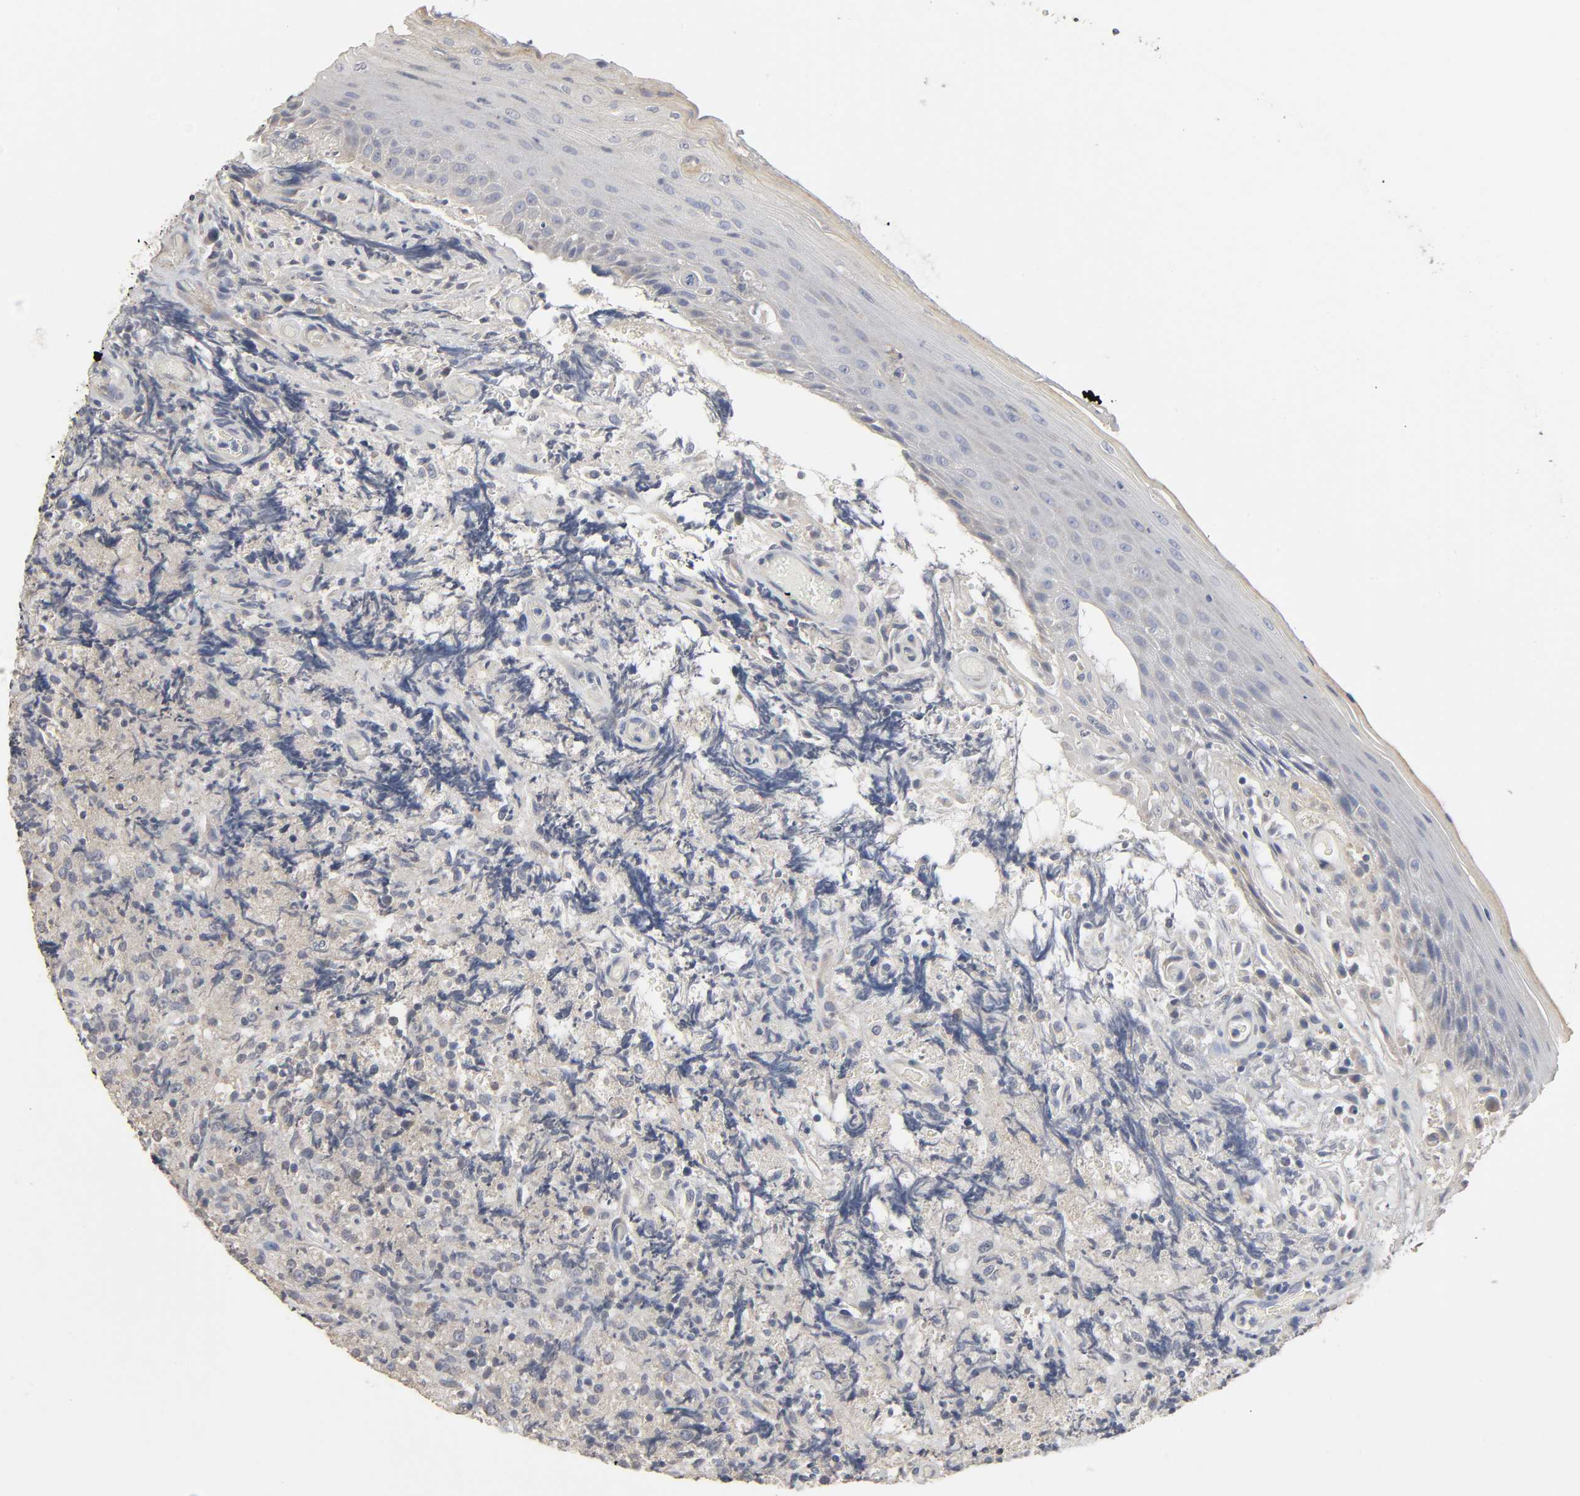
{"staining": {"intensity": "negative", "quantity": "none", "location": "none"}, "tissue": "lymphoma", "cell_type": "Tumor cells", "image_type": "cancer", "snomed": [{"axis": "morphology", "description": "Malignant lymphoma, non-Hodgkin's type, High grade"}, {"axis": "topography", "description": "Tonsil"}], "caption": "The IHC micrograph has no significant staining in tumor cells of malignant lymphoma, non-Hodgkin's type (high-grade) tissue.", "gene": "SLC10A2", "patient": {"sex": "female", "age": 36}}